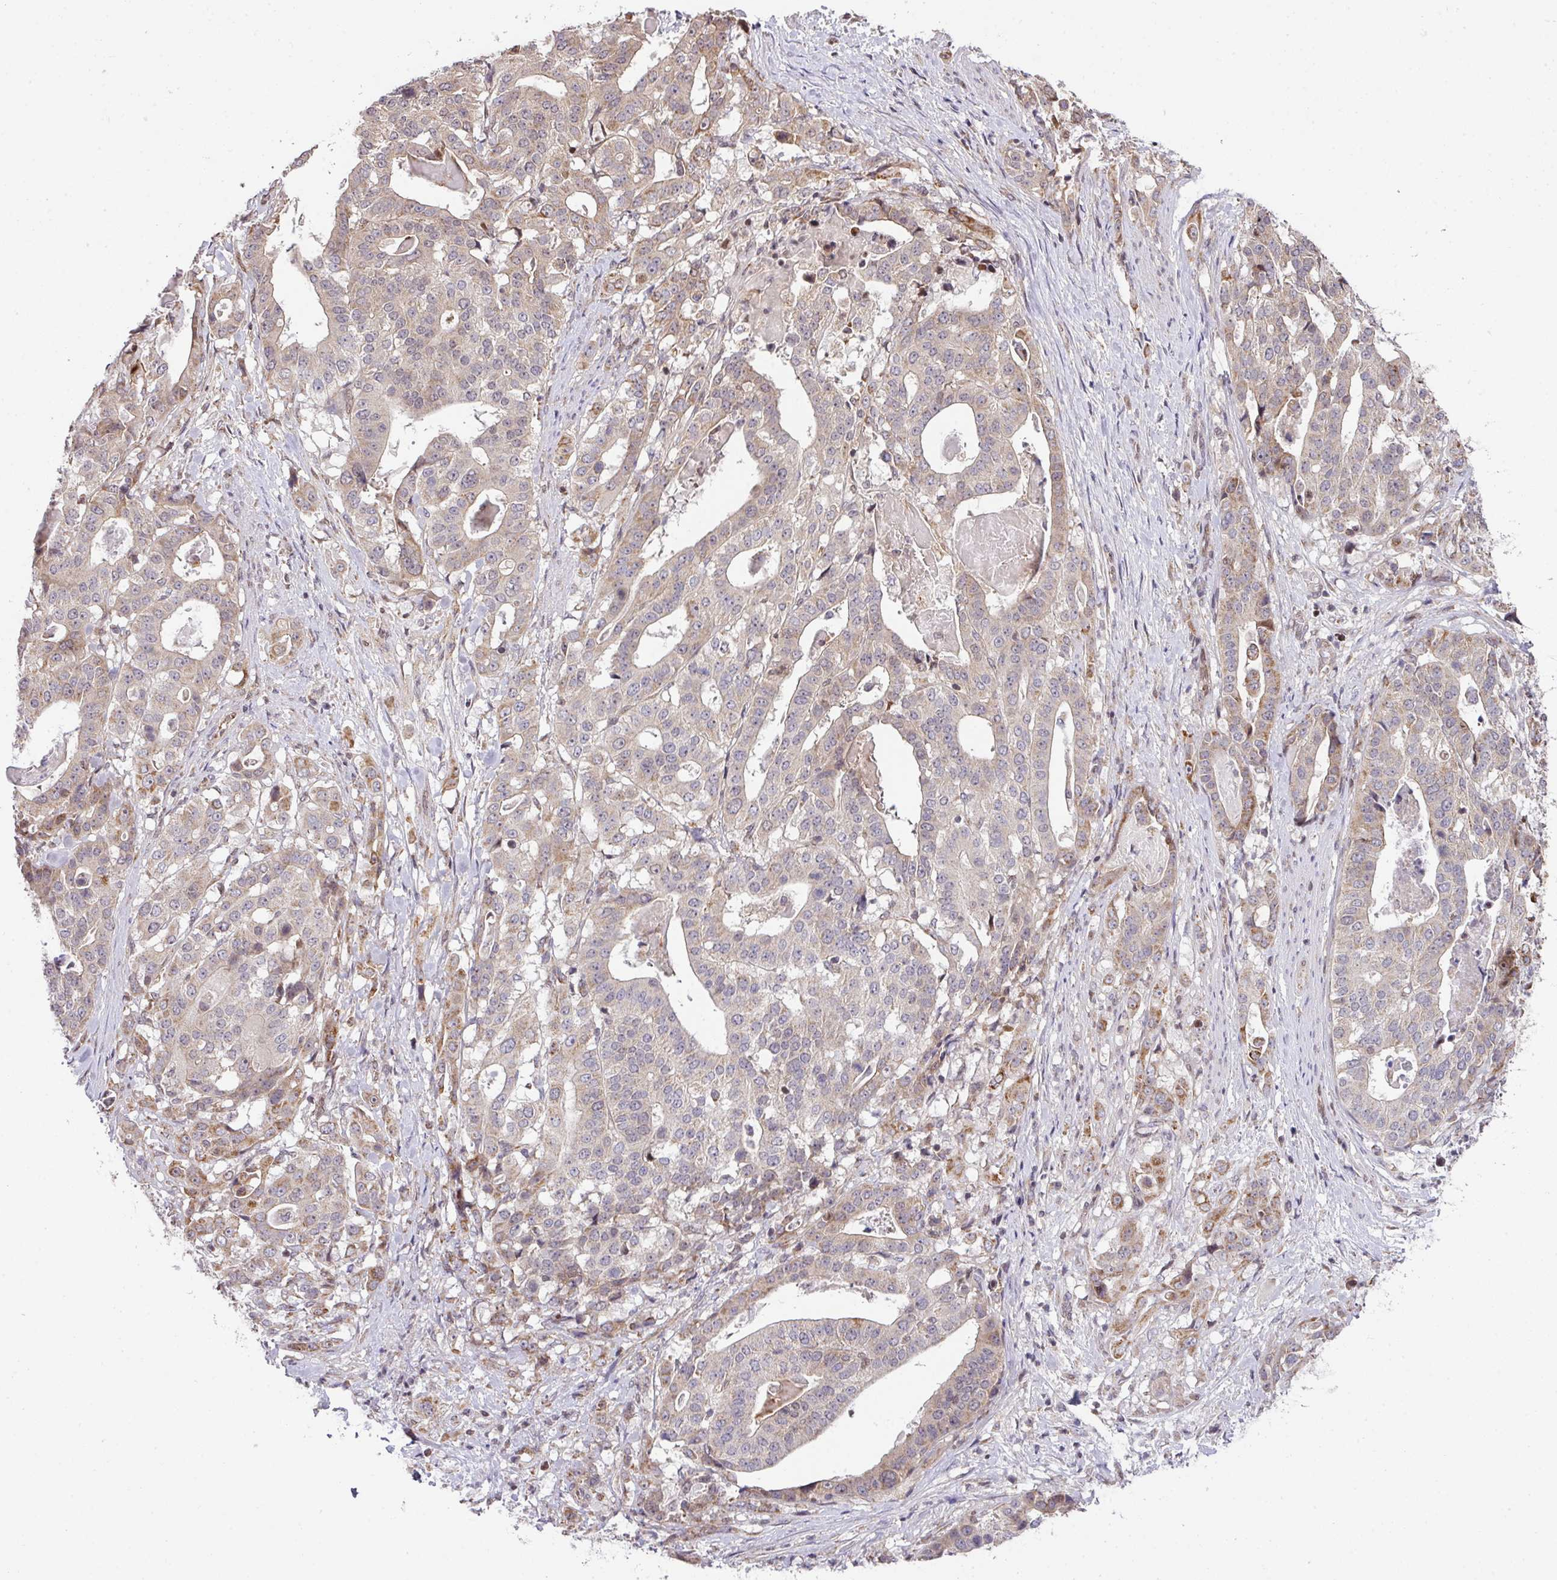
{"staining": {"intensity": "weak", "quantity": "<25%", "location": "cytoplasmic/membranous"}, "tissue": "stomach cancer", "cell_type": "Tumor cells", "image_type": "cancer", "snomed": [{"axis": "morphology", "description": "Adenocarcinoma, NOS"}, {"axis": "topography", "description": "Stomach"}], "caption": "There is no significant positivity in tumor cells of stomach cancer (adenocarcinoma).", "gene": "PLK1", "patient": {"sex": "male", "age": 48}}